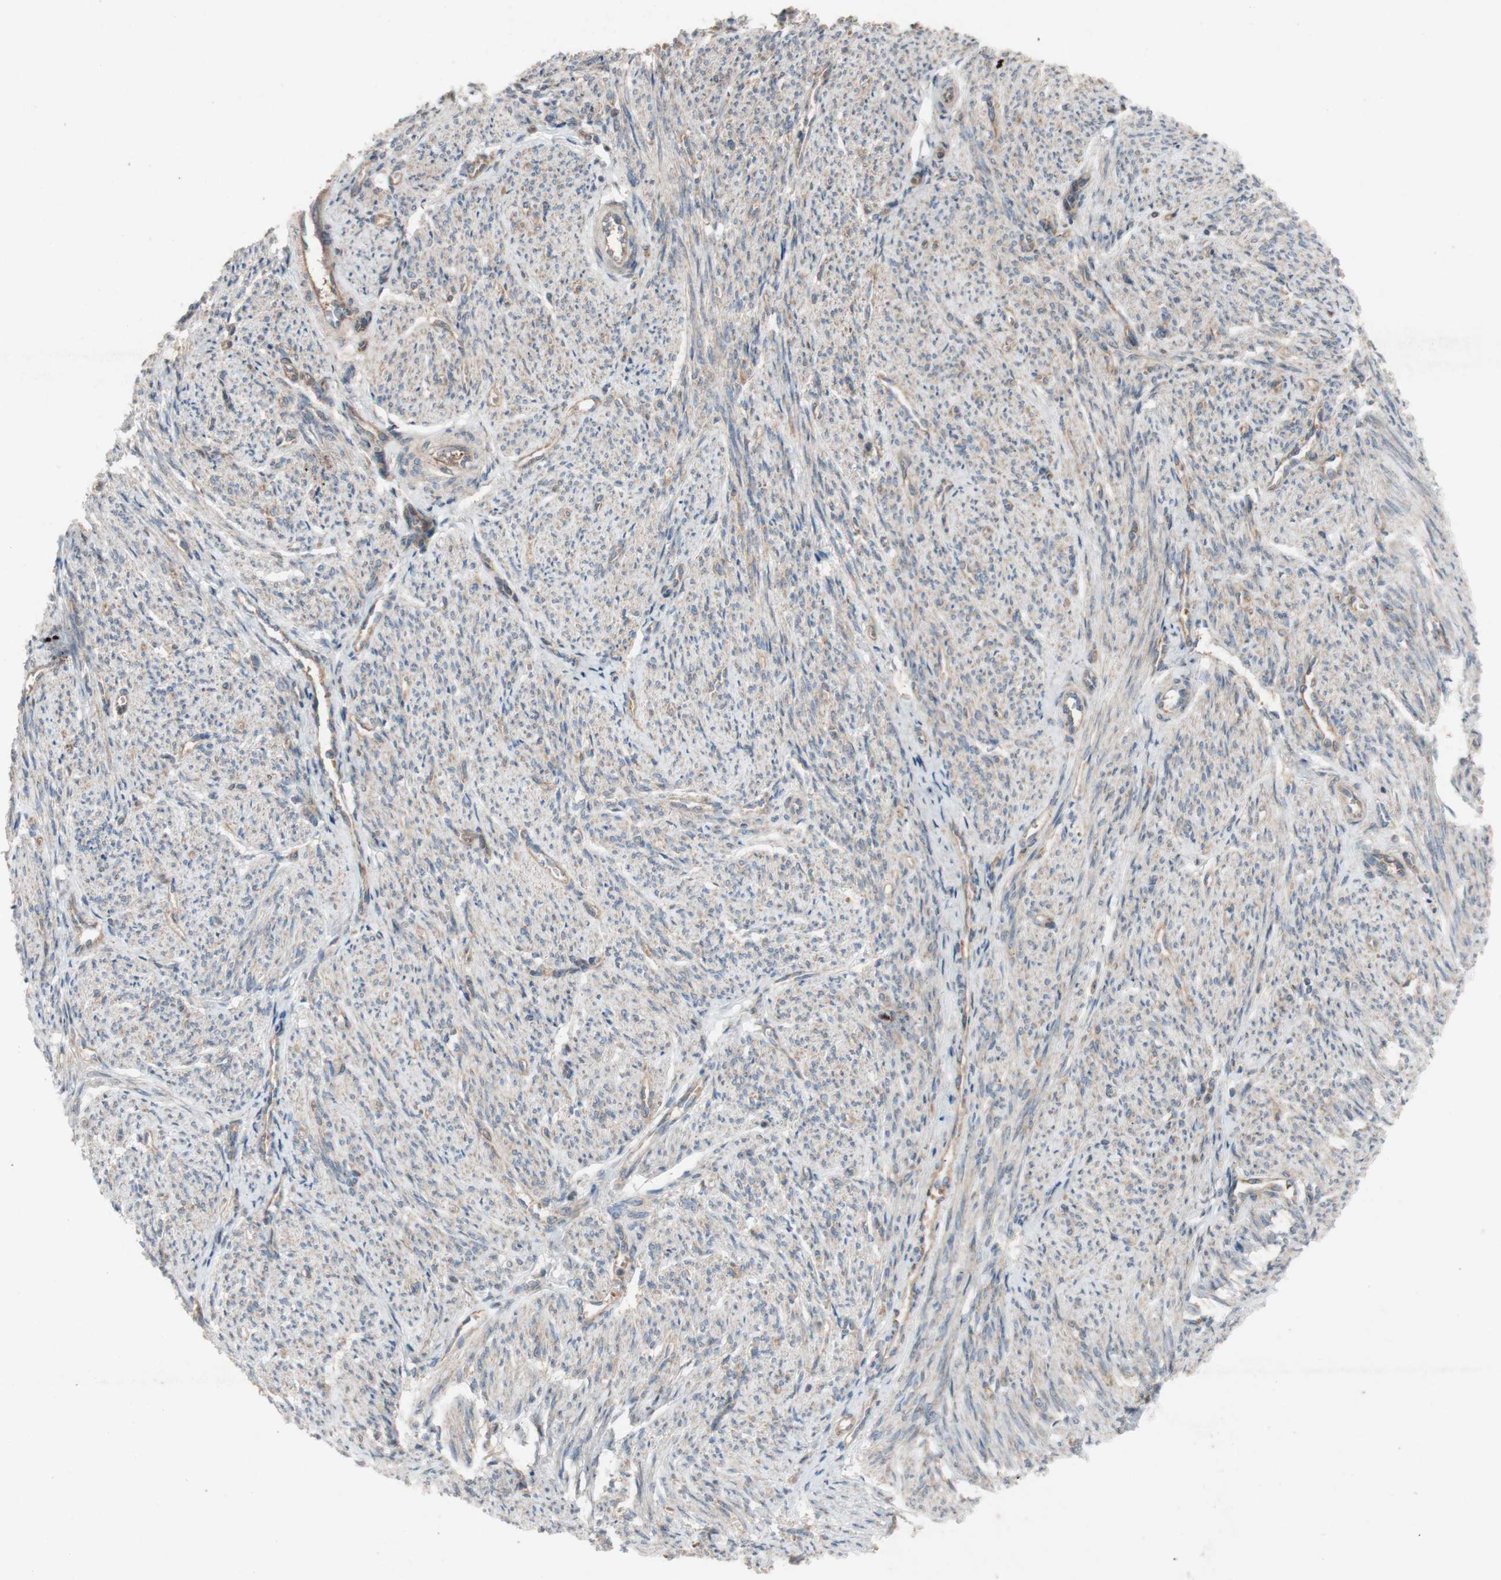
{"staining": {"intensity": "weak", "quantity": ">75%", "location": "cytoplasmic/membranous"}, "tissue": "smooth muscle", "cell_type": "Smooth muscle cells", "image_type": "normal", "snomed": [{"axis": "morphology", "description": "Normal tissue, NOS"}, {"axis": "topography", "description": "Smooth muscle"}], "caption": "An IHC histopathology image of unremarkable tissue is shown. Protein staining in brown shows weak cytoplasmic/membranous positivity in smooth muscle within smooth muscle cells. Nuclei are stained in blue.", "gene": "TST", "patient": {"sex": "female", "age": 65}}